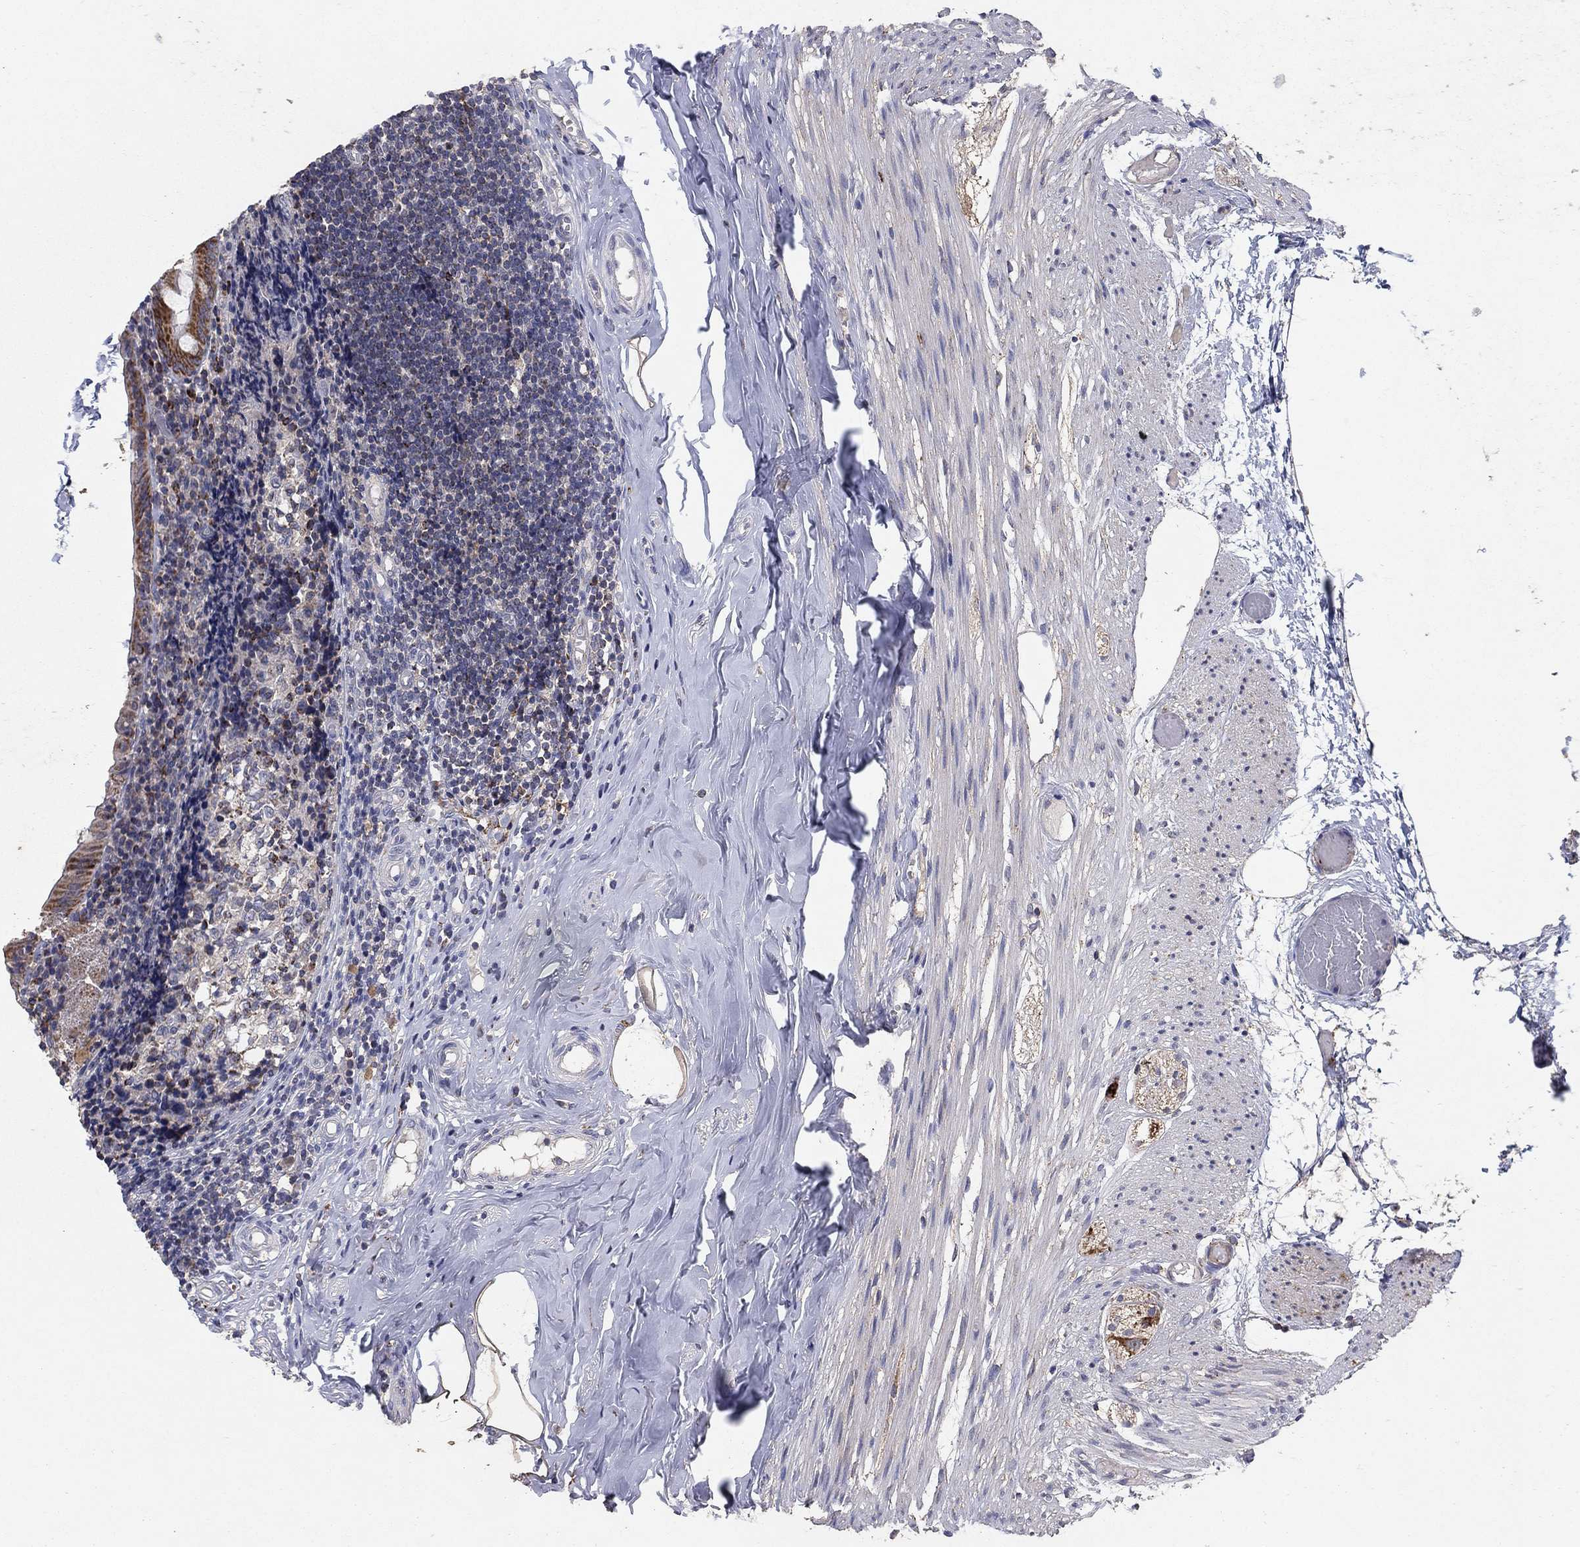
{"staining": {"intensity": "moderate", "quantity": ">75%", "location": "cytoplasmic/membranous"}, "tissue": "appendix", "cell_type": "Glandular cells", "image_type": "normal", "snomed": [{"axis": "morphology", "description": "Normal tissue, NOS"}, {"axis": "topography", "description": "Appendix"}], "caption": "Immunohistochemical staining of normal appendix displays >75% levels of moderate cytoplasmic/membranous protein positivity in approximately >75% of glandular cells. Immunohistochemistry stains the protein of interest in brown and the nuclei are stained blue.", "gene": "GPSM1", "patient": {"sex": "female", "age": 23}}